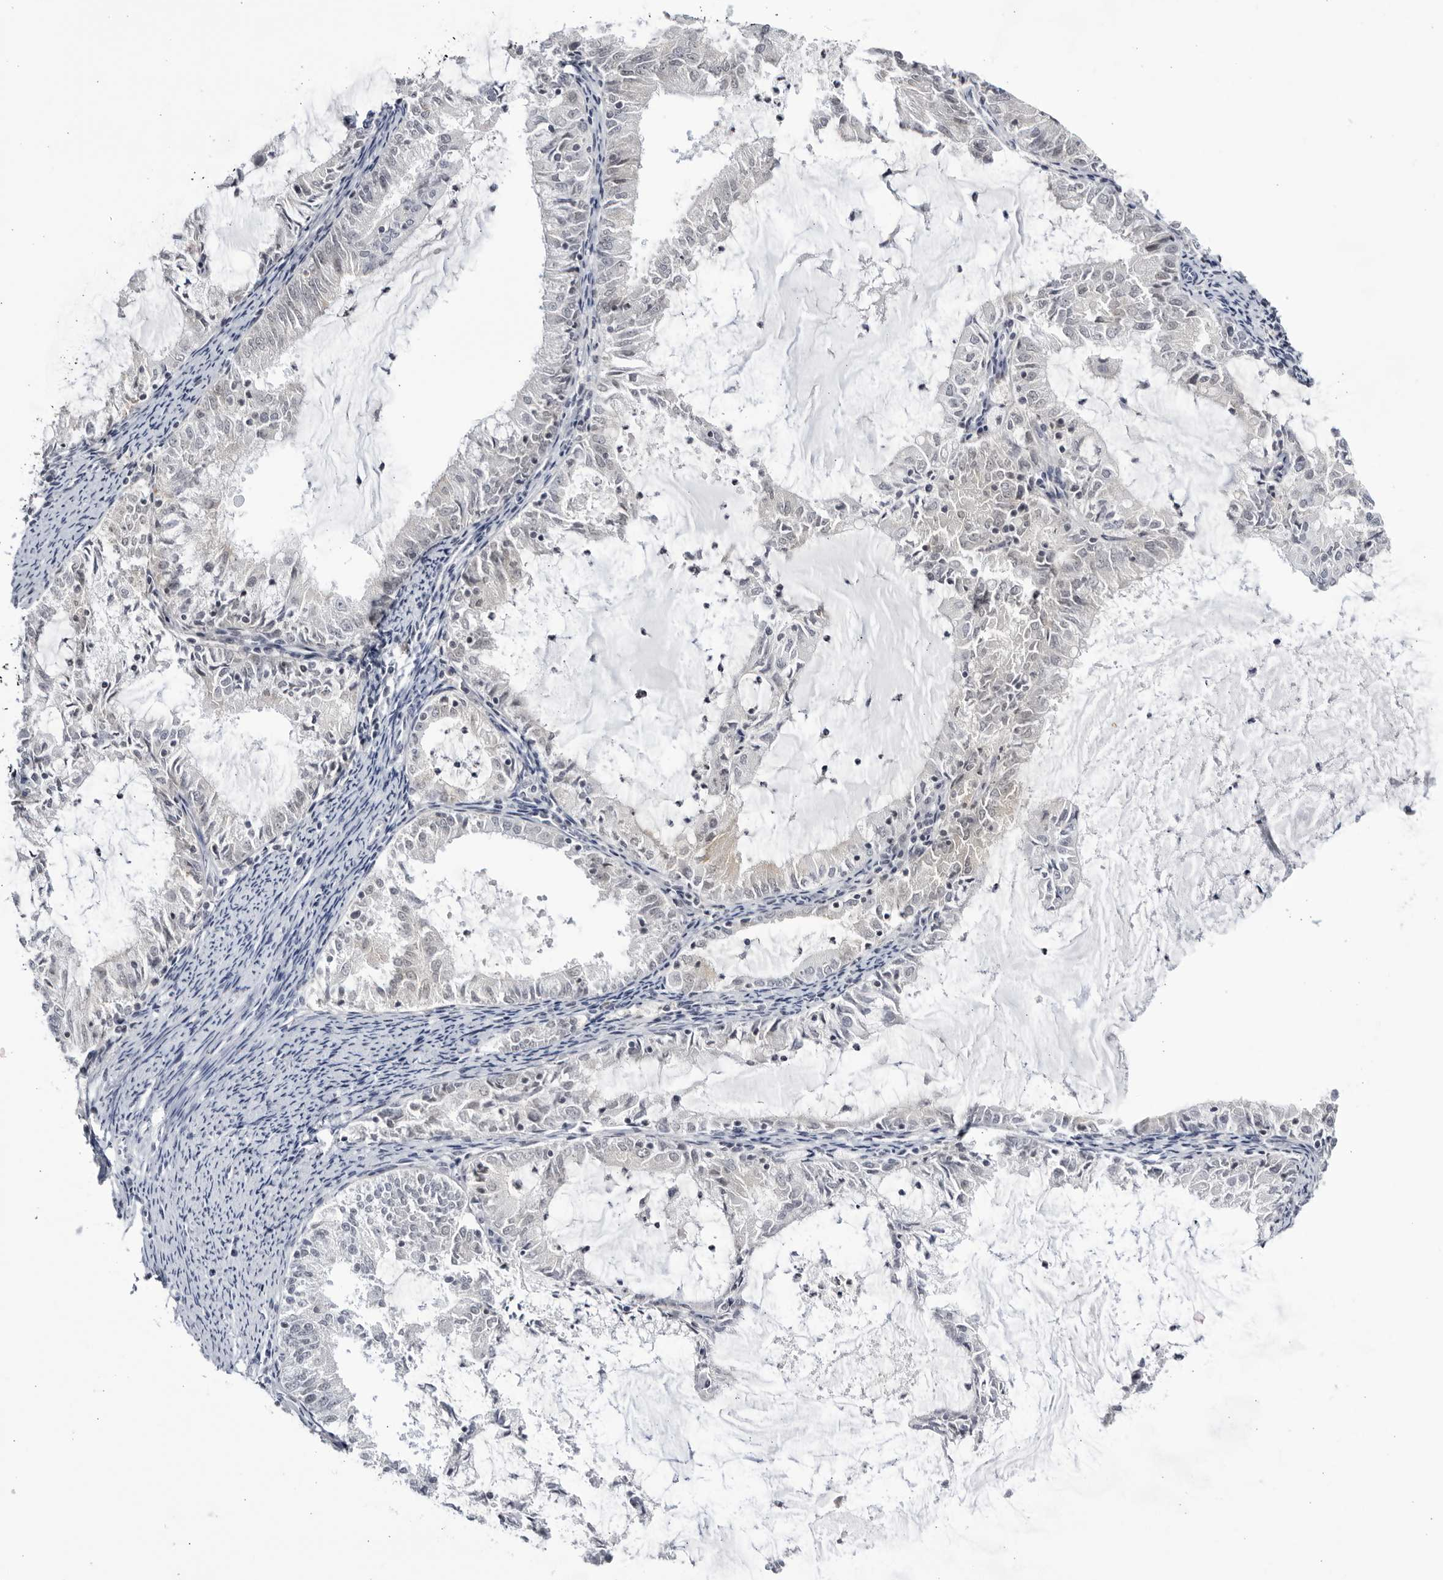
{"staining": {"intensity": "negative", "quantity": "none", "location": "none"}, "tissue": "endometrial cancer", "cell_type": "Tumor cells", "image_type": "cancer", "snomed": [{"axis": "morphology", "description": "Adenocarcinoma, NOS"}, {"axis": "topography", "description": "Endometrium"}], "caption": "An immunohistochemistry micrograph of endometrial cancer (adenocarcinoma) is shown. There is no staining in tumor cells of endometrial cancer (adenocarcinoma).", "gene": "CNBD1", "patient": {"sex": "female", "age": 57}}